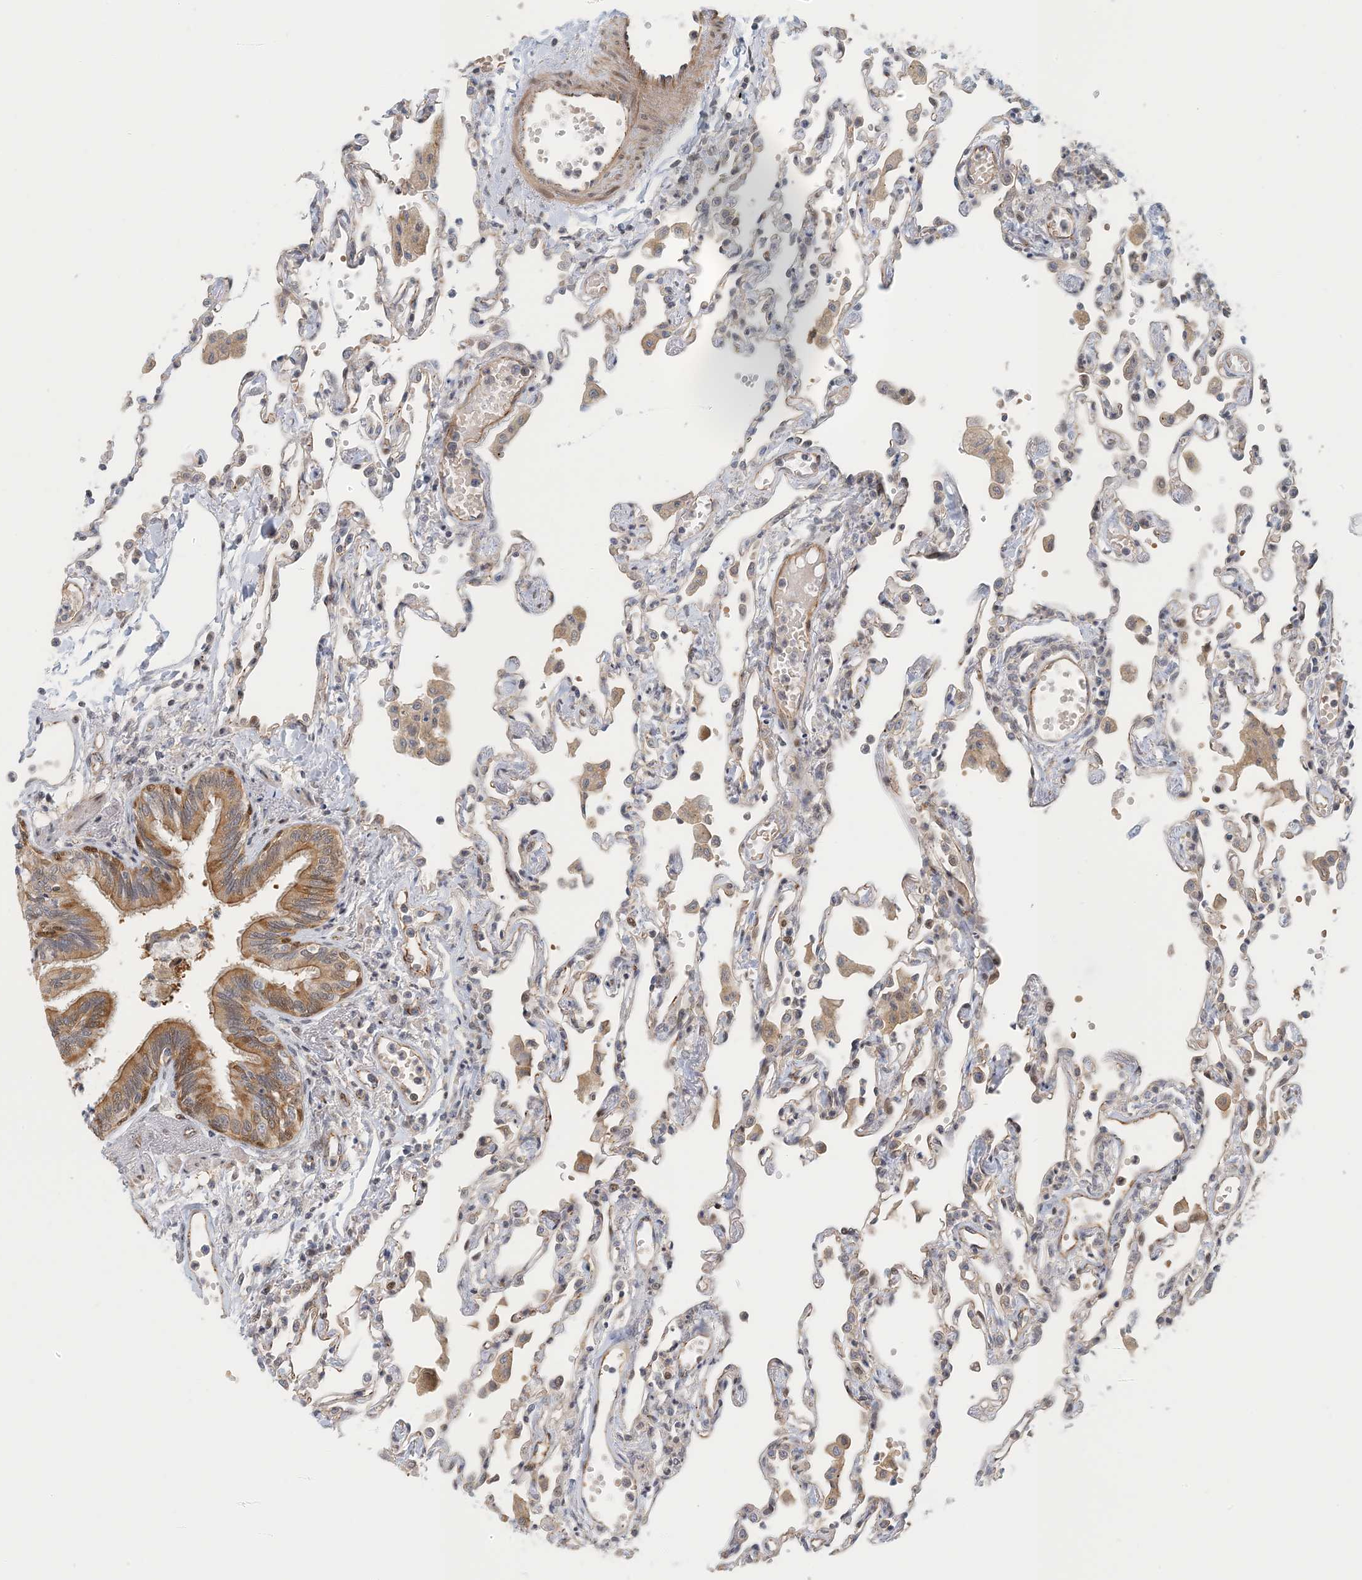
{"staining": {"intensity": "moderate", "quantity": "<25%", "location": "nuclear"}, "tissue": "lung", "cell_type": "Alveolar cells", "image_type": "normal", "snomed": [{"axis": "morphology", "description": "Normal tissue, NOS"}, {"axis": "topography", "description": "Bronchus"}, {"axis": "topography", "description": "Lung"}], "caption": "High-magnification brightfield microscopy of benign lung stained with DAB (3,3'-diaminobenzidine) (brown) and counterstained with hematoxylin (blue). alveolar cells exhibit moderate nuclear expression is present in approximately<25% of cells.", "gene": "MAPKBP1", "patient": {"sex": "female", "age": 49}}